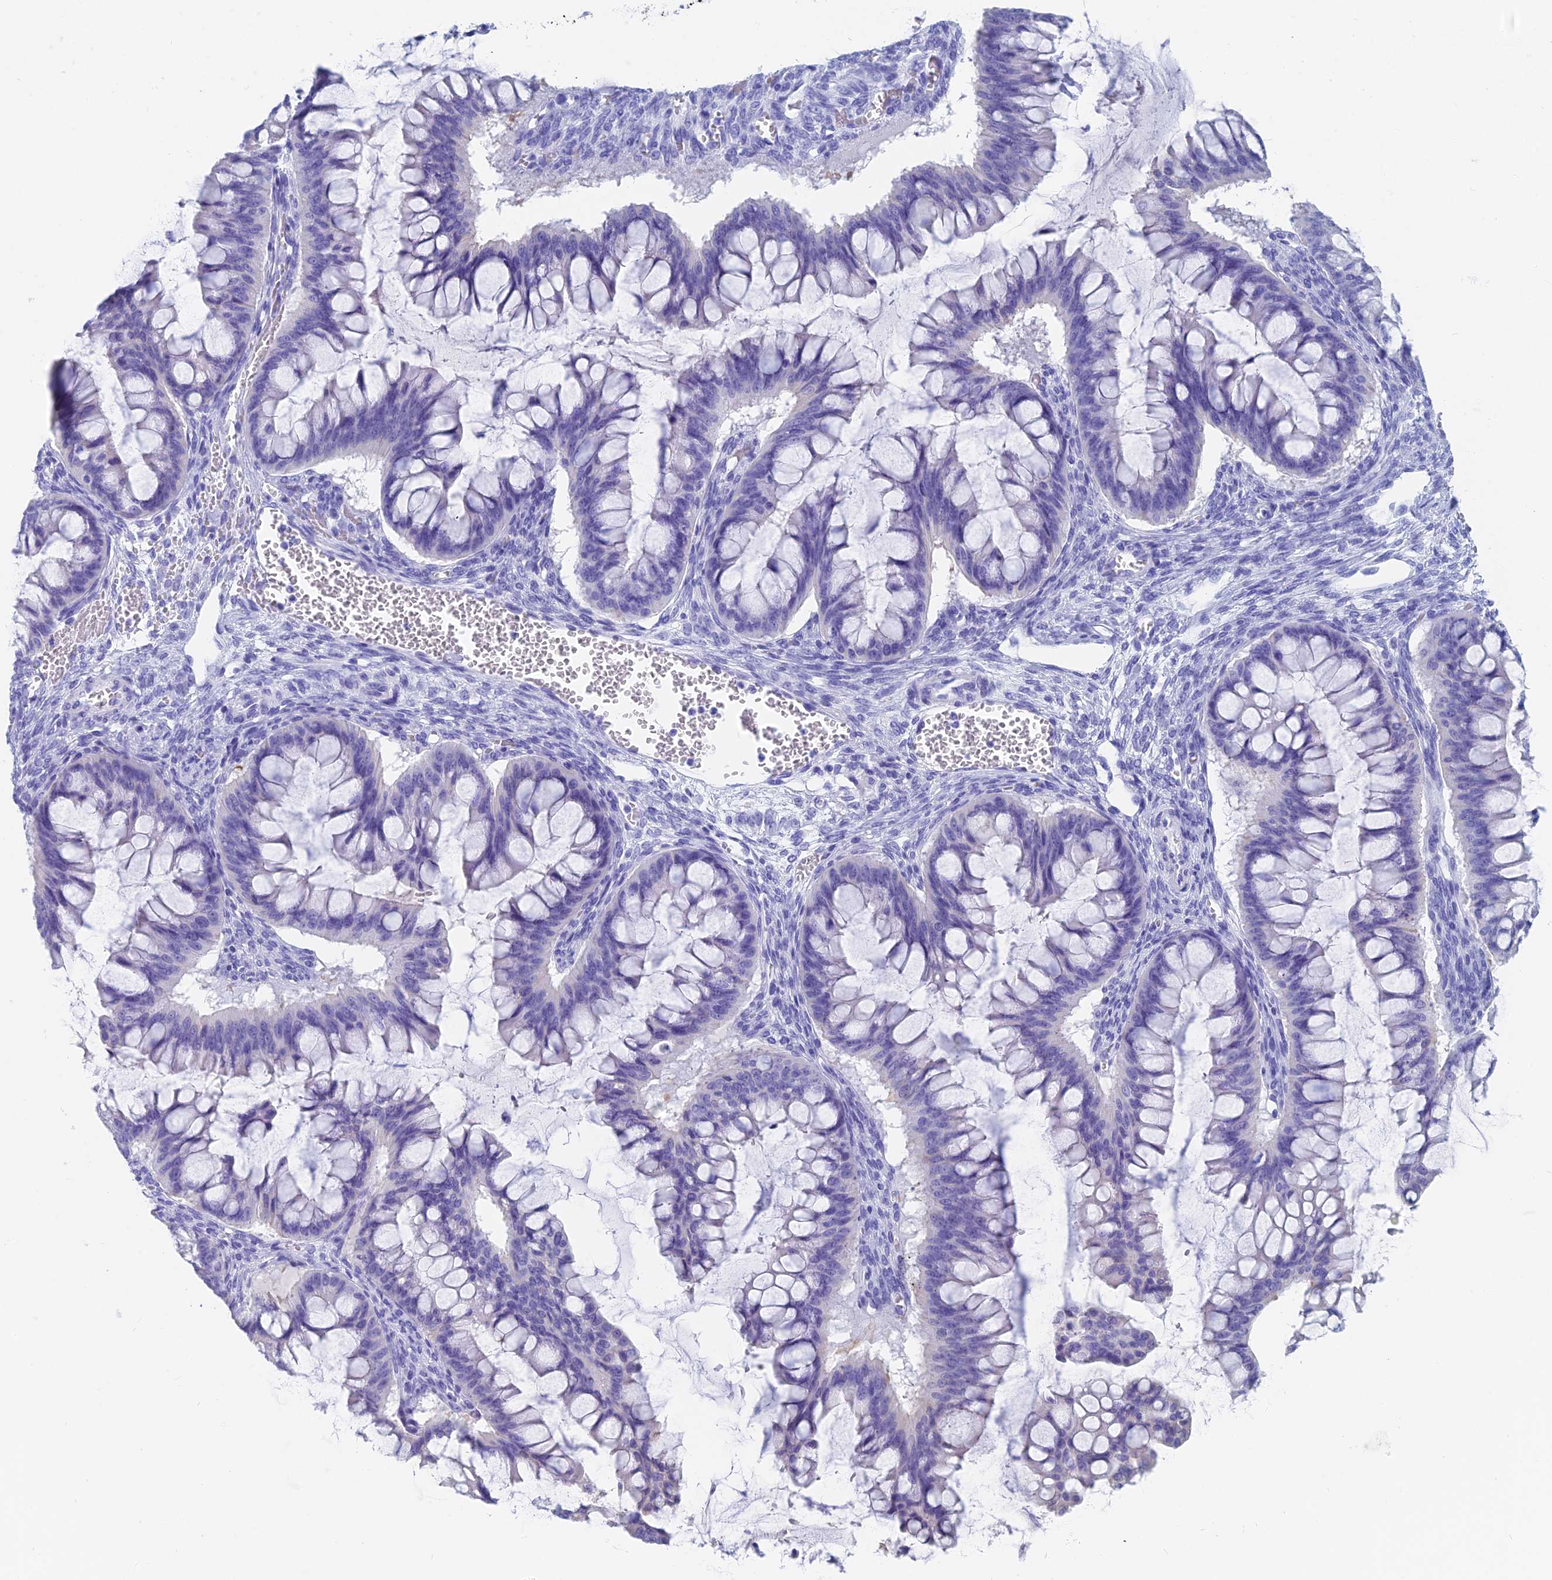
{"staining": {"intensity": "negative", "quantity": "none", "location": "none"}, "tissue": "ovarian cancer", "cell_type": "Tumor cells", "image_type": "cancer", "snomed": [{"axis": "morphology", "description": "Cystadenocarcinoma, mucinous, NOS"}, {"axis": "topography", "description": "Ovary"}], "caption": "Immunohistochemistry (IHC) micrograph of human ovarian mucinous cystadenocarcinoma stained for a protein (brown), which reveals no staining in tumor cells.", "gene": "CAPS", "patient": {"sex": "female", "age": 73}}